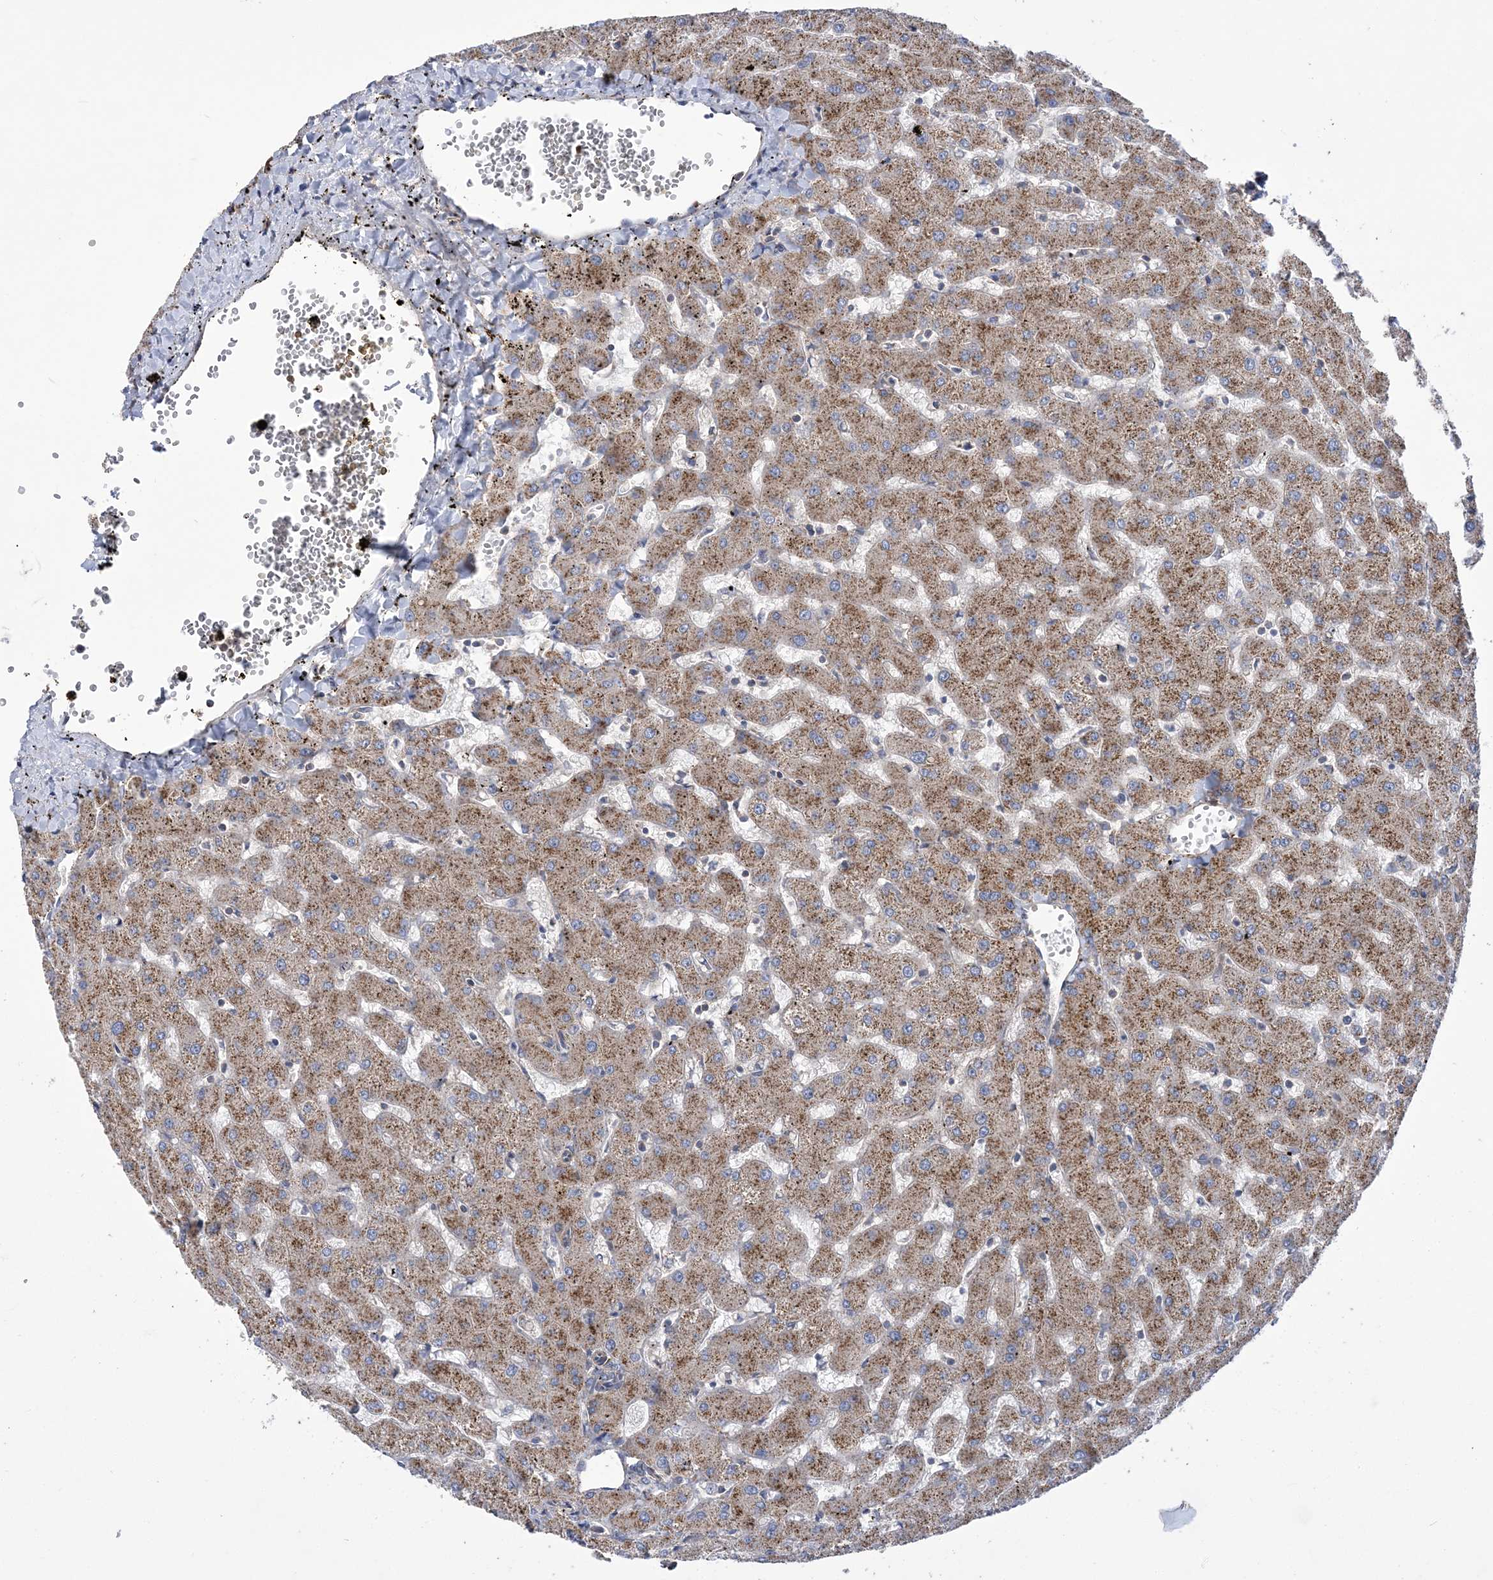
{"staining": {"intensity": "negative", "quantity": "none", "location": "none"}, "tissue": "liver", "cell_type": "Cholangiocytes", "image_type": "normal", "snomed": [{"axis": "morphology", "description": "Normal tissue, NOS"}, {"axis": "topography", "description": "Liver"}], "caption": "Image shows no significant protein staining in cholangiocytes of unremarkable liver. (DAB immunohistochemistry with hematoxylin counter stain).", "gene": "COPB2", "patient": {"sex": "female", "age": 63}}